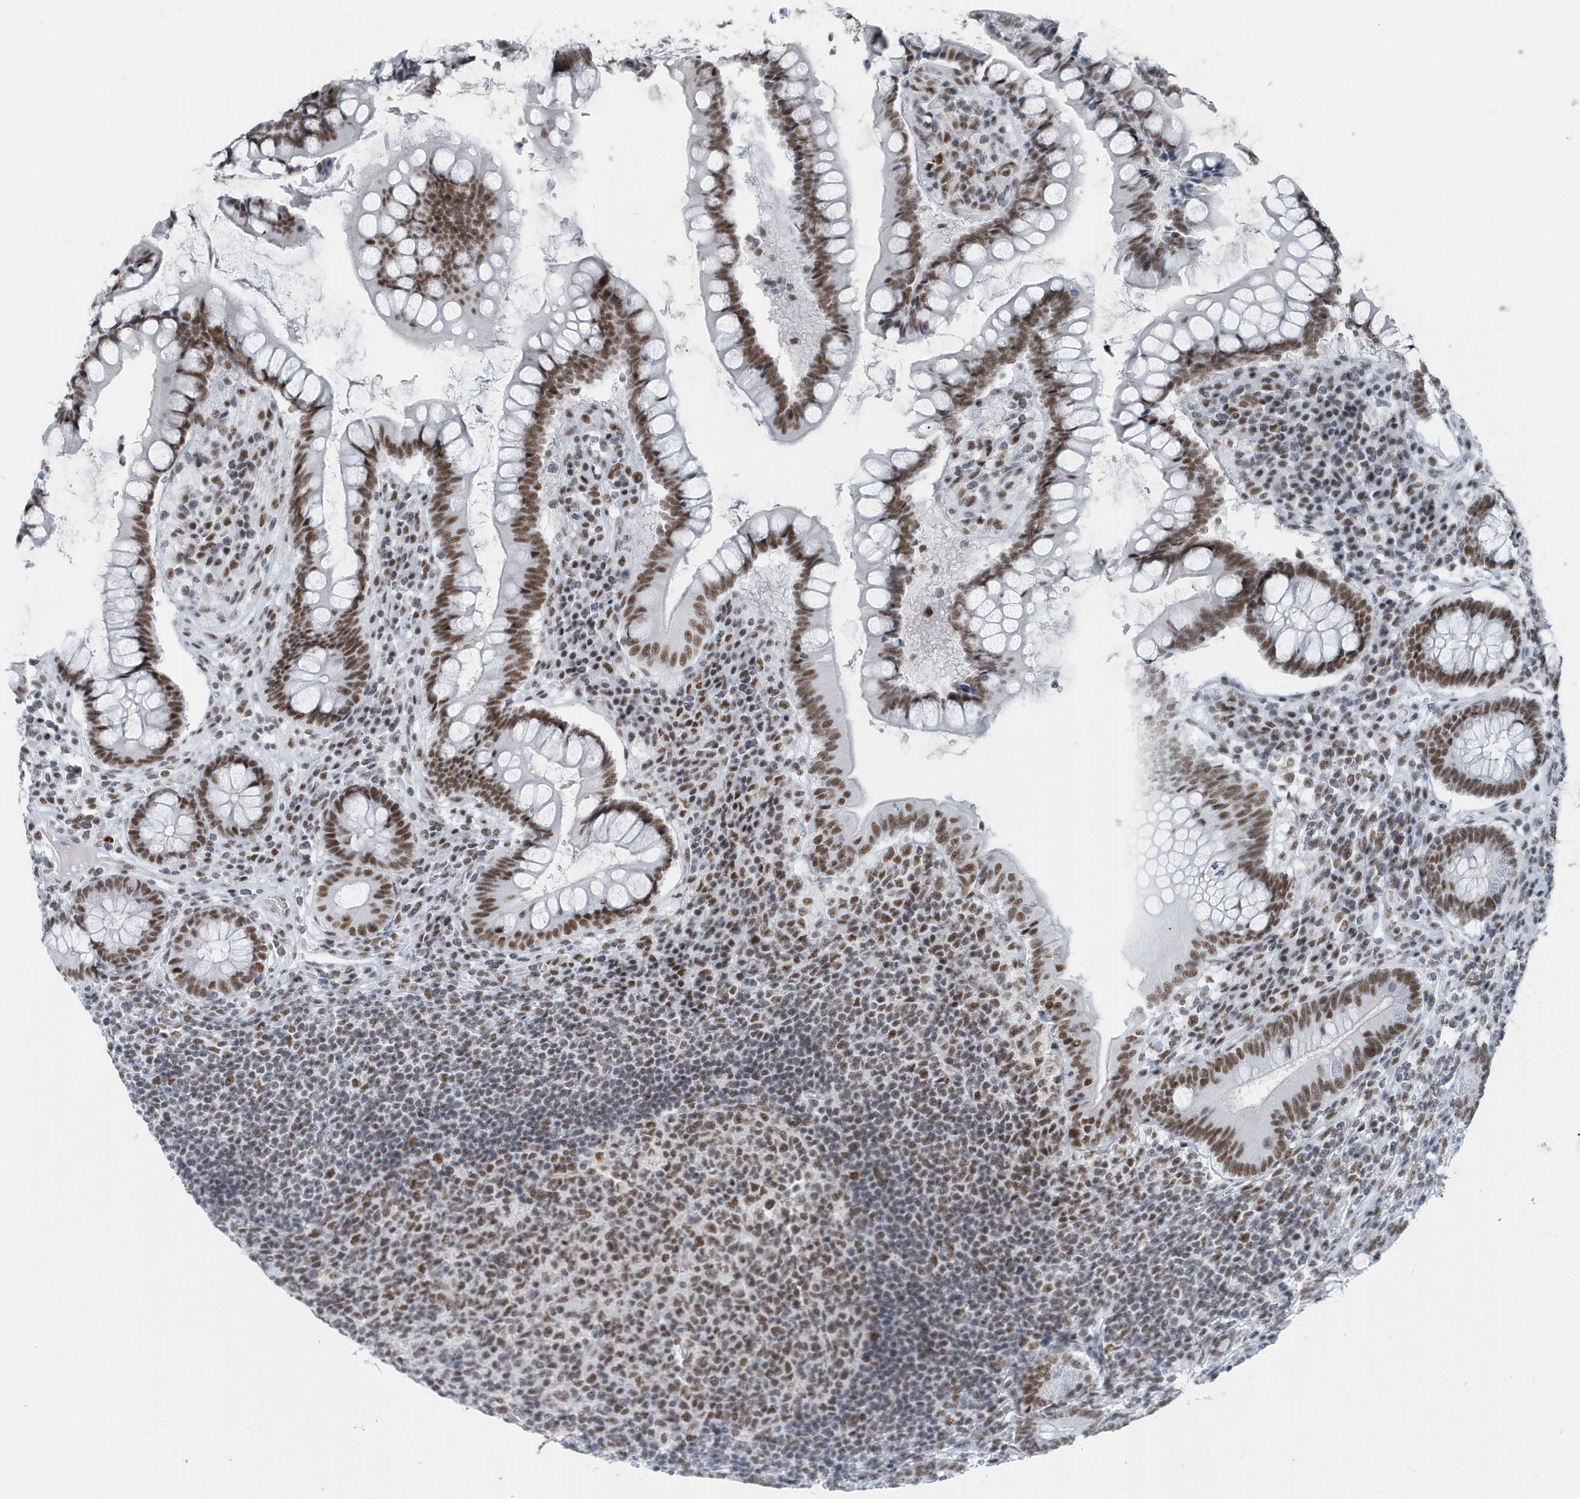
{"staining": {"intensity": "moderate", "quantity": ">75%", "location": "nuclear"}, "tissue": "colon", "cell_type": "Endothelial cells", "image_type": "normal", "snomed": [{"axis": "morphology", "description": "Normal tissue, NOS"}, {"axis": "topography", "description": "Colon"}], "caption": "Immunohistochemistry histopathology image of unremarkable human colon stained for a protein (brown), which reveals medium levels of moderate nuclear expression in approximately >75% of endothelial cells.", "gene": "FIP1L1", "patient": {"sex": "female", "age": 79}}